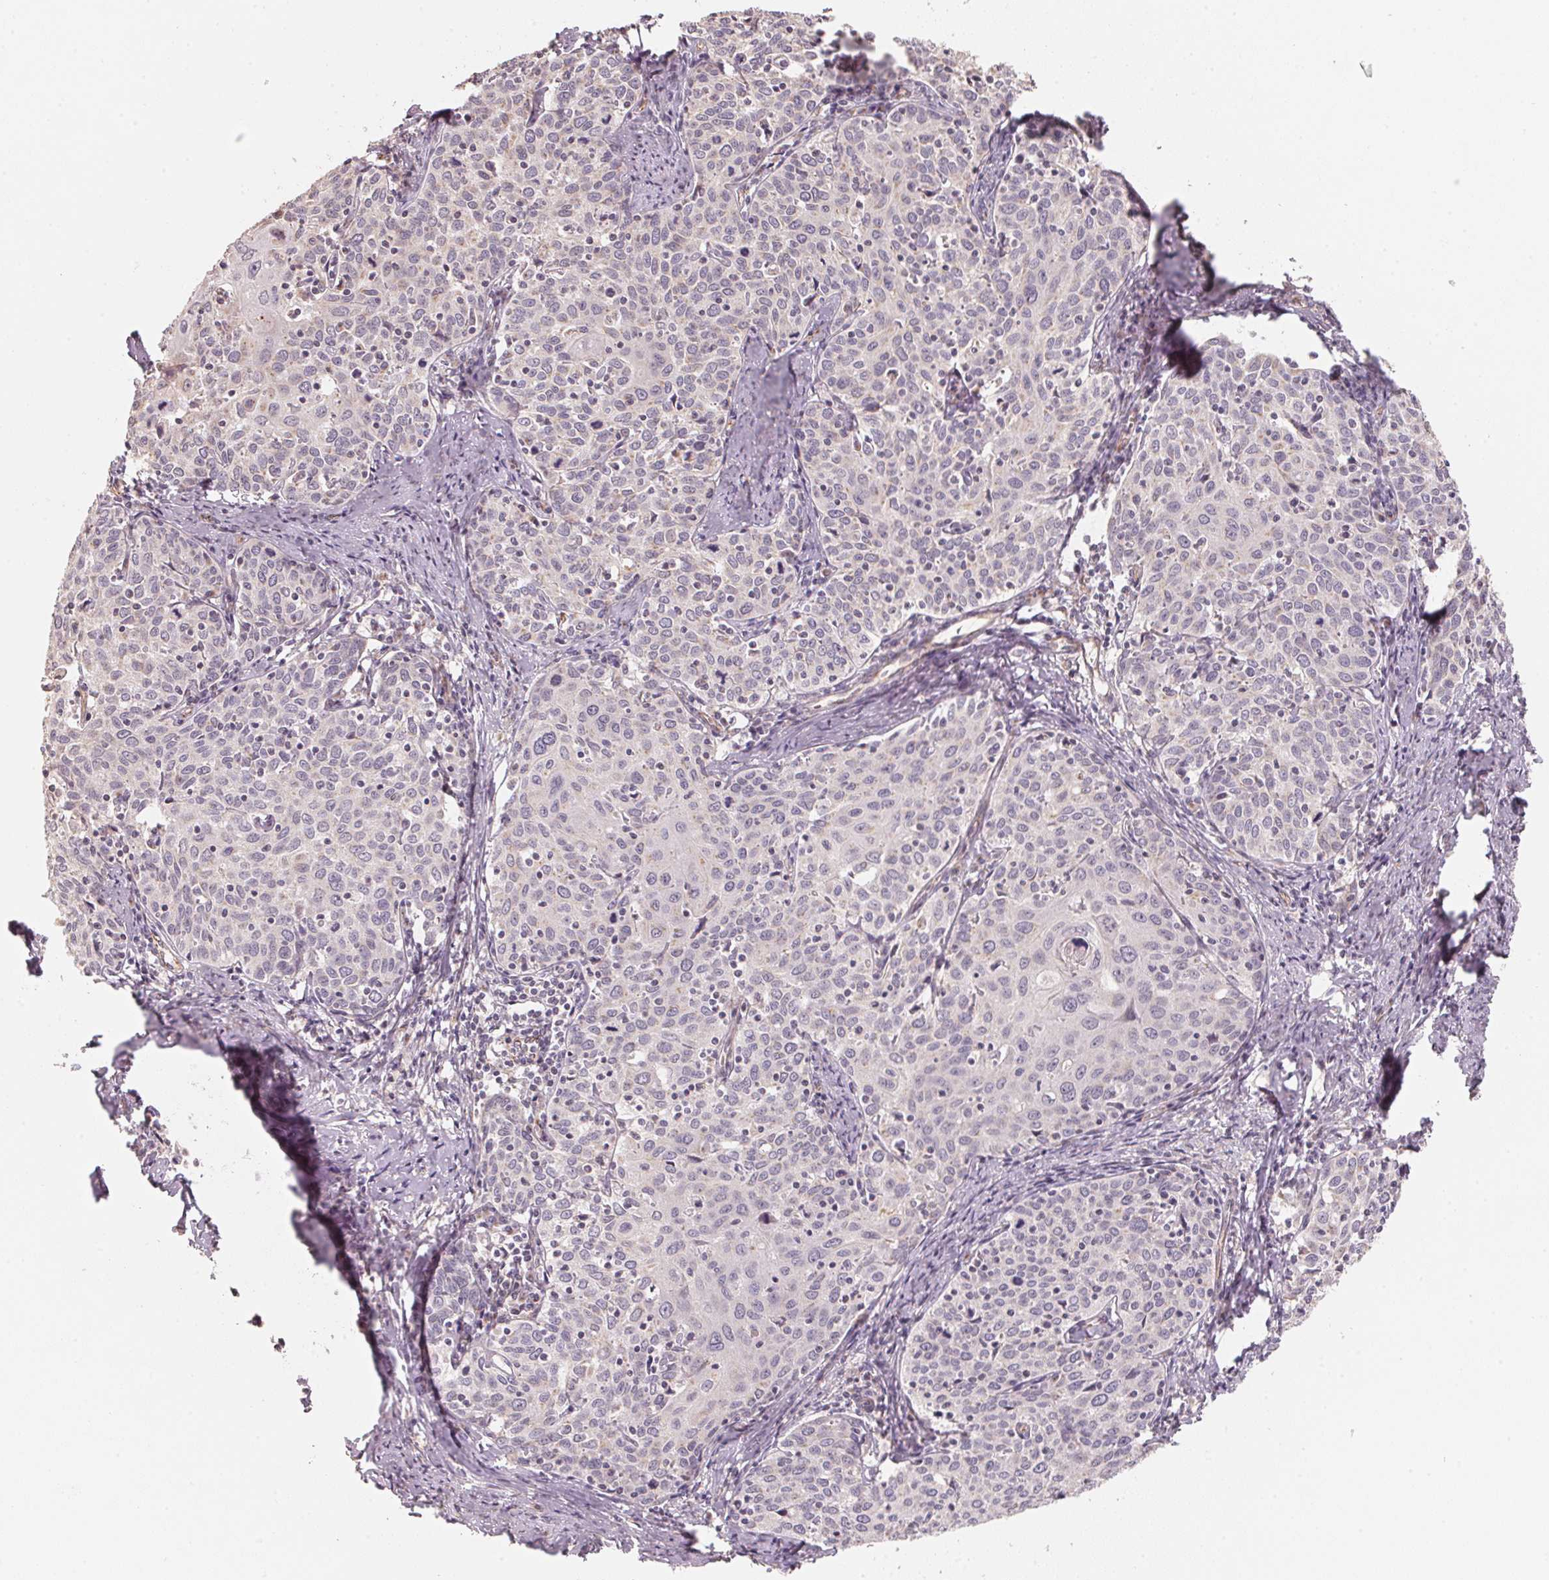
{"staining": {"intensity": "negative", "quantity": "none", "location": "none"}, "tissue": "cervical cancer", "cell_type": "Tumor cells", "image_type": "cancer", "snomed": [{"axis": "morphology", "description": "Squamous cell carcinoma, NOS"}, {"axis": "topography", "description": "Cervix"}], "caption": "Tumor cells show no significant protein expression in cervical cancer (squamous cell carcinoma). (DAB IHC, high magnification).", "gene": "TSPAN12", "patient": {"sex": "female", "age": 62}}